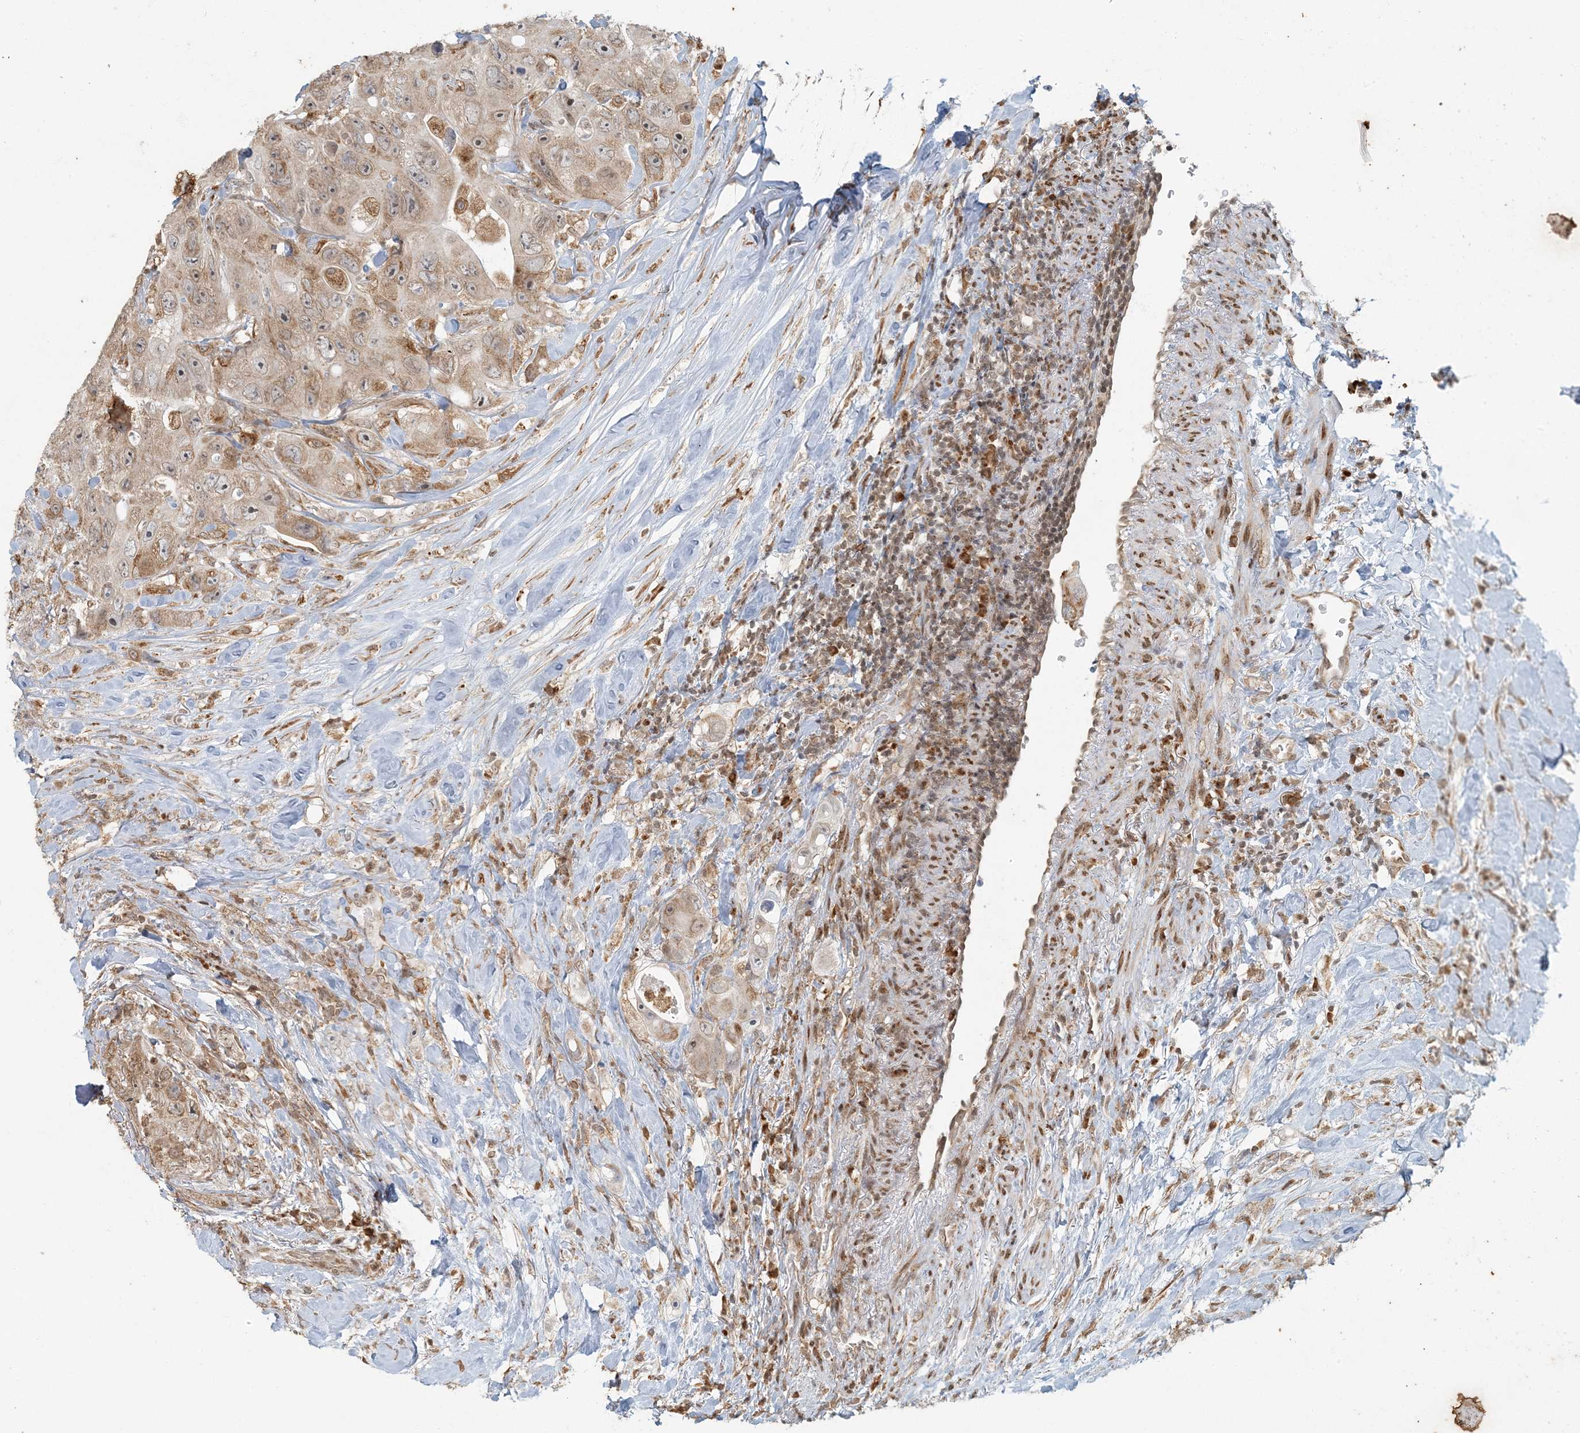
{"staining": {"intensity": "moderate", "quantity": ">75%", "location": "cytoplasmic/membranous,nuclear"}, "tissue": "colorectal cancer", "cell_type": "Tumor cells", "image_type": "cancer", "snomed": [{"axis": "morphology", "description": "Adenocarcinoma, NOS"}, {"axis": "topography", "description": "Colon"}], "caption": "Immunohistochemical staining of human colorectal cancer (adenocarcinoma) demonstrates medium levels of moderate cytoplasmic/membranous and nuclear protein staining in approximately >75% of tumor cells.", "gene": "AK9", "patient": {"sex": "female", "age": 46}}